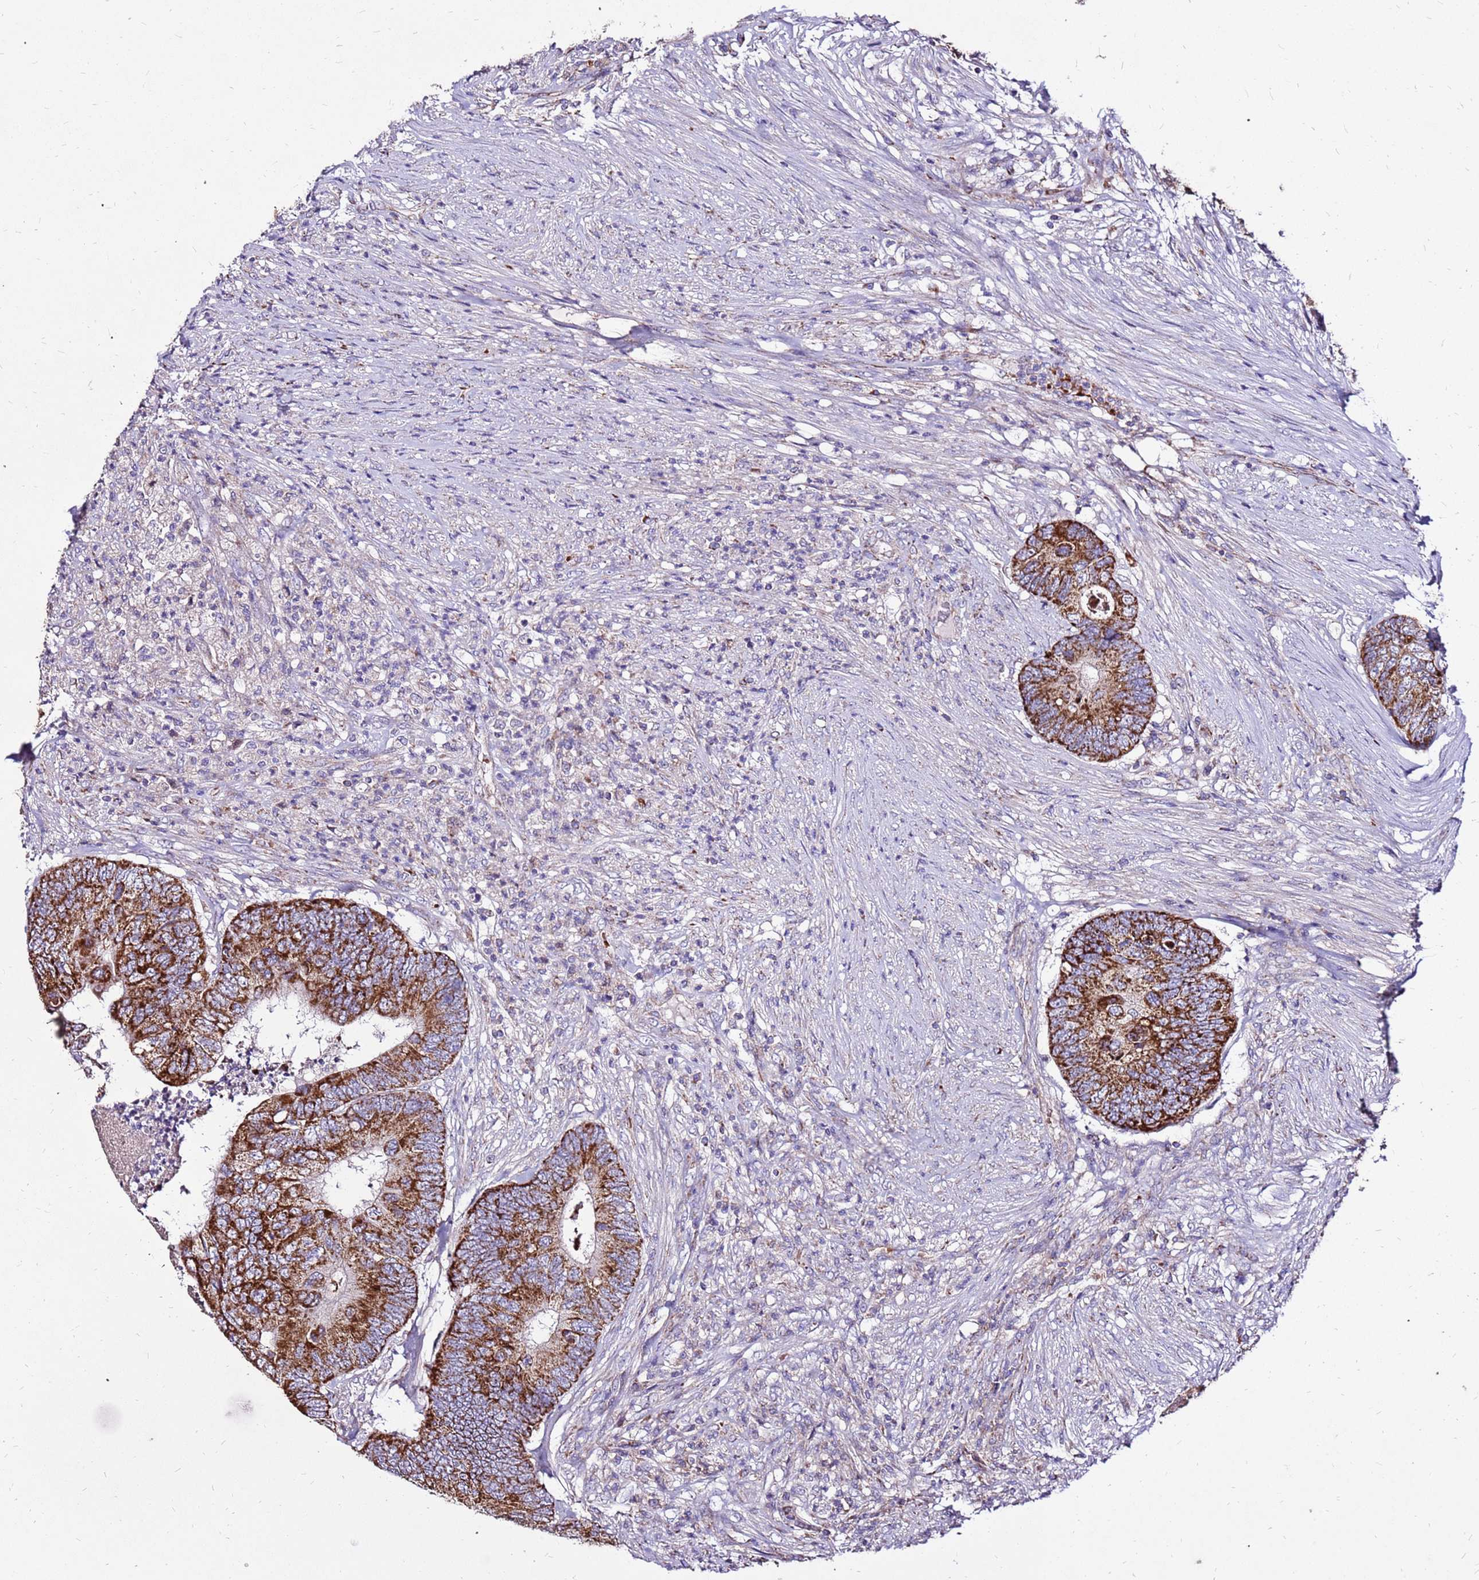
{"staining": {"intensity": "strong", "quantity": ">75%", "location": "cytoplasmic/membranous"}, "tissue": "colorectal cancer", "cell_type": "Tumor cells", "image_type": "cancer", "snomed": [{"axis": "morphology", "description": "Adenocarcinoma, NOS"}, {"axis": "topography", "description": "Colon"}], "caption": "This is a micrograph of immunohistochemistry staining of colorectal cancer (adenocarcinoma), which shows strong expression in the cytoplasmic/membranous of tumor cells.", "gene": "SPSB3", "patient": {"sex": "female", "age": 67}}